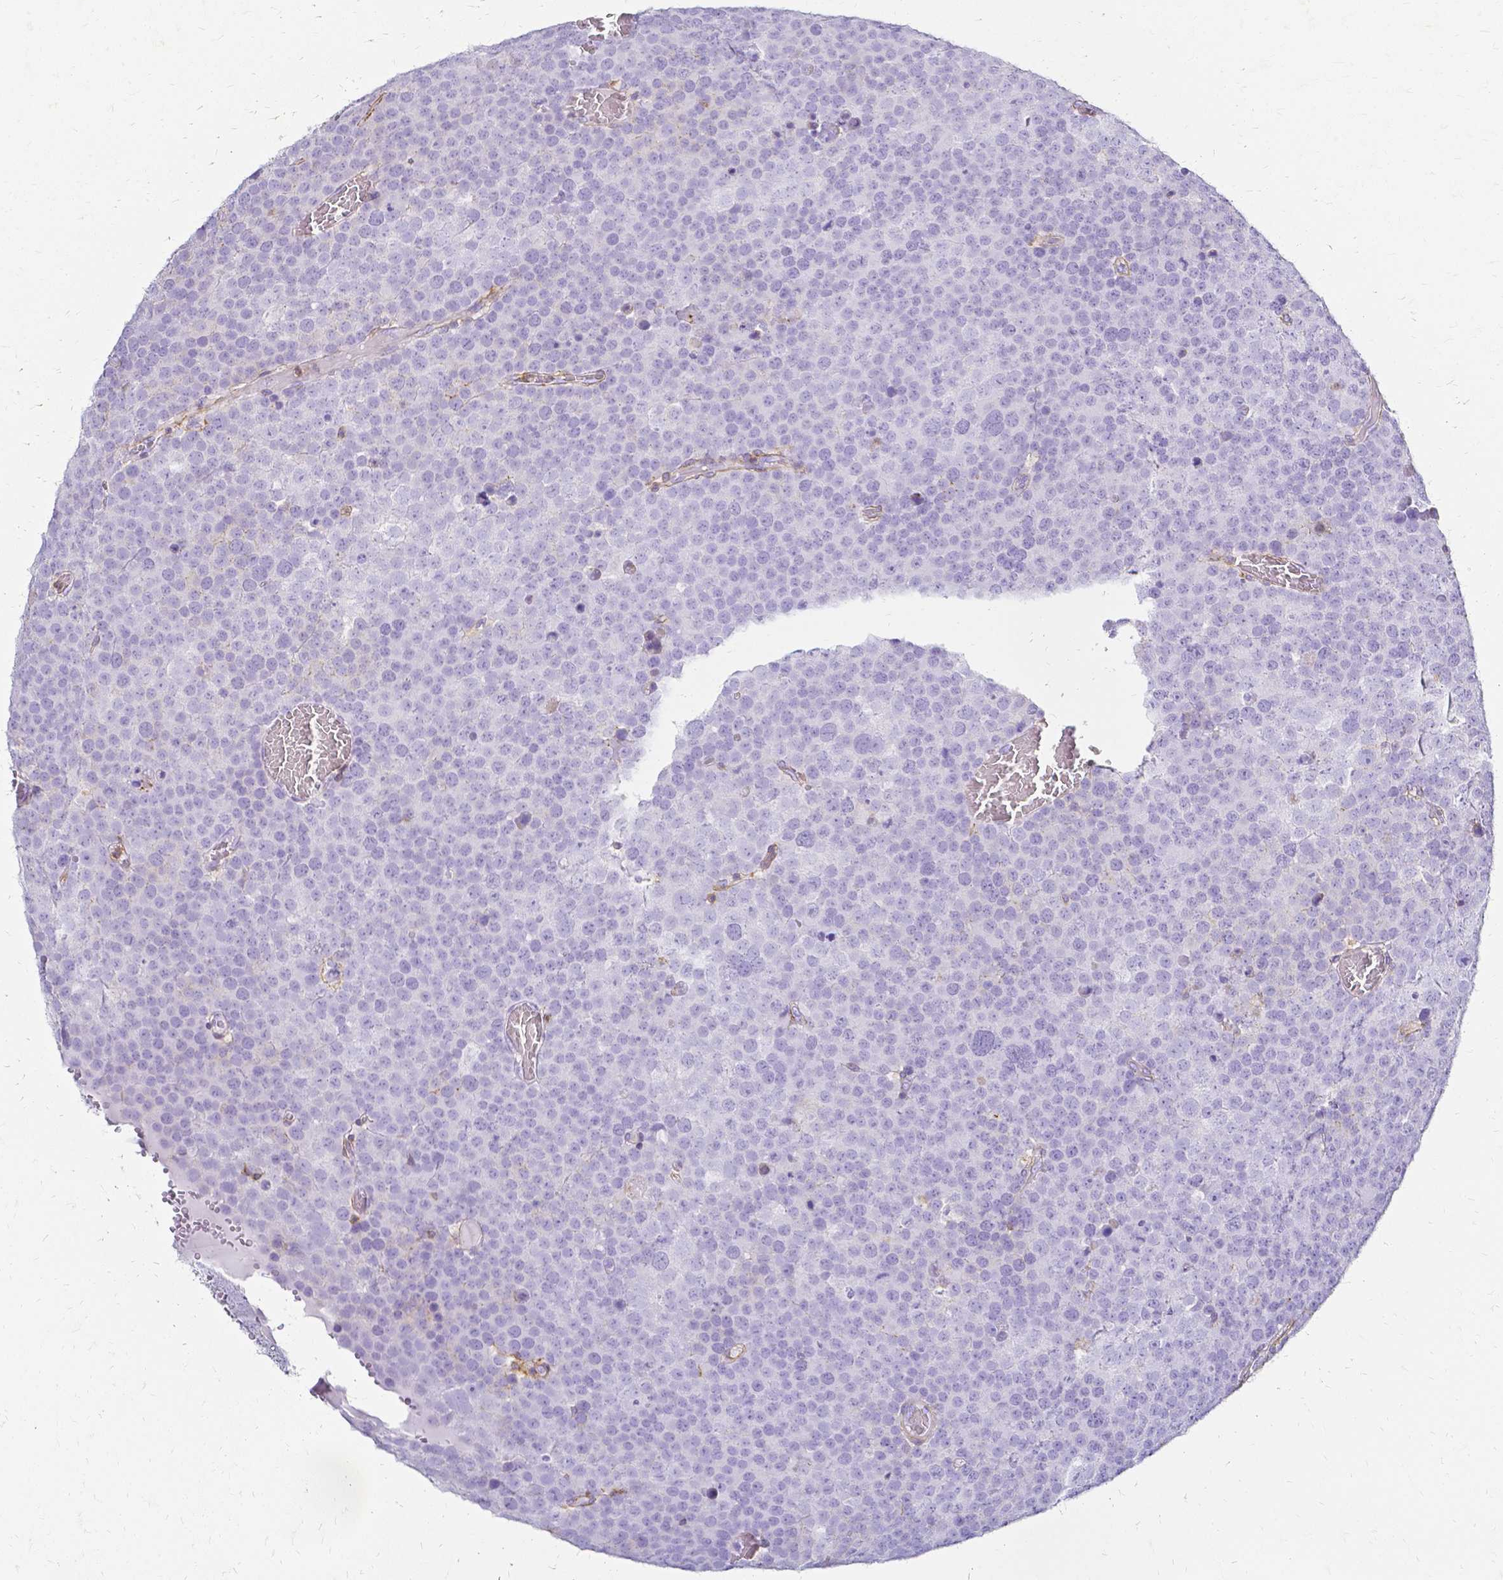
{"staining": {"intensity": "negative", "quantity": "none", "location": "none"}, "tissue": "testis cancer", "cell_type": "Tumor cells", "image_type": "cancer", "snomed": [{"axis": "morphology", "description": "Seminoma, NOS"}, {"axis": "topography", "description": "Testis"}], "caption": "This is a histopathology image of immunohistochemistry (IHC) staining of testis seminoma, which shows no expression in tumor cells.", "gene": "HSPA12A", "patient": {"sex": "male", "age": 71}}